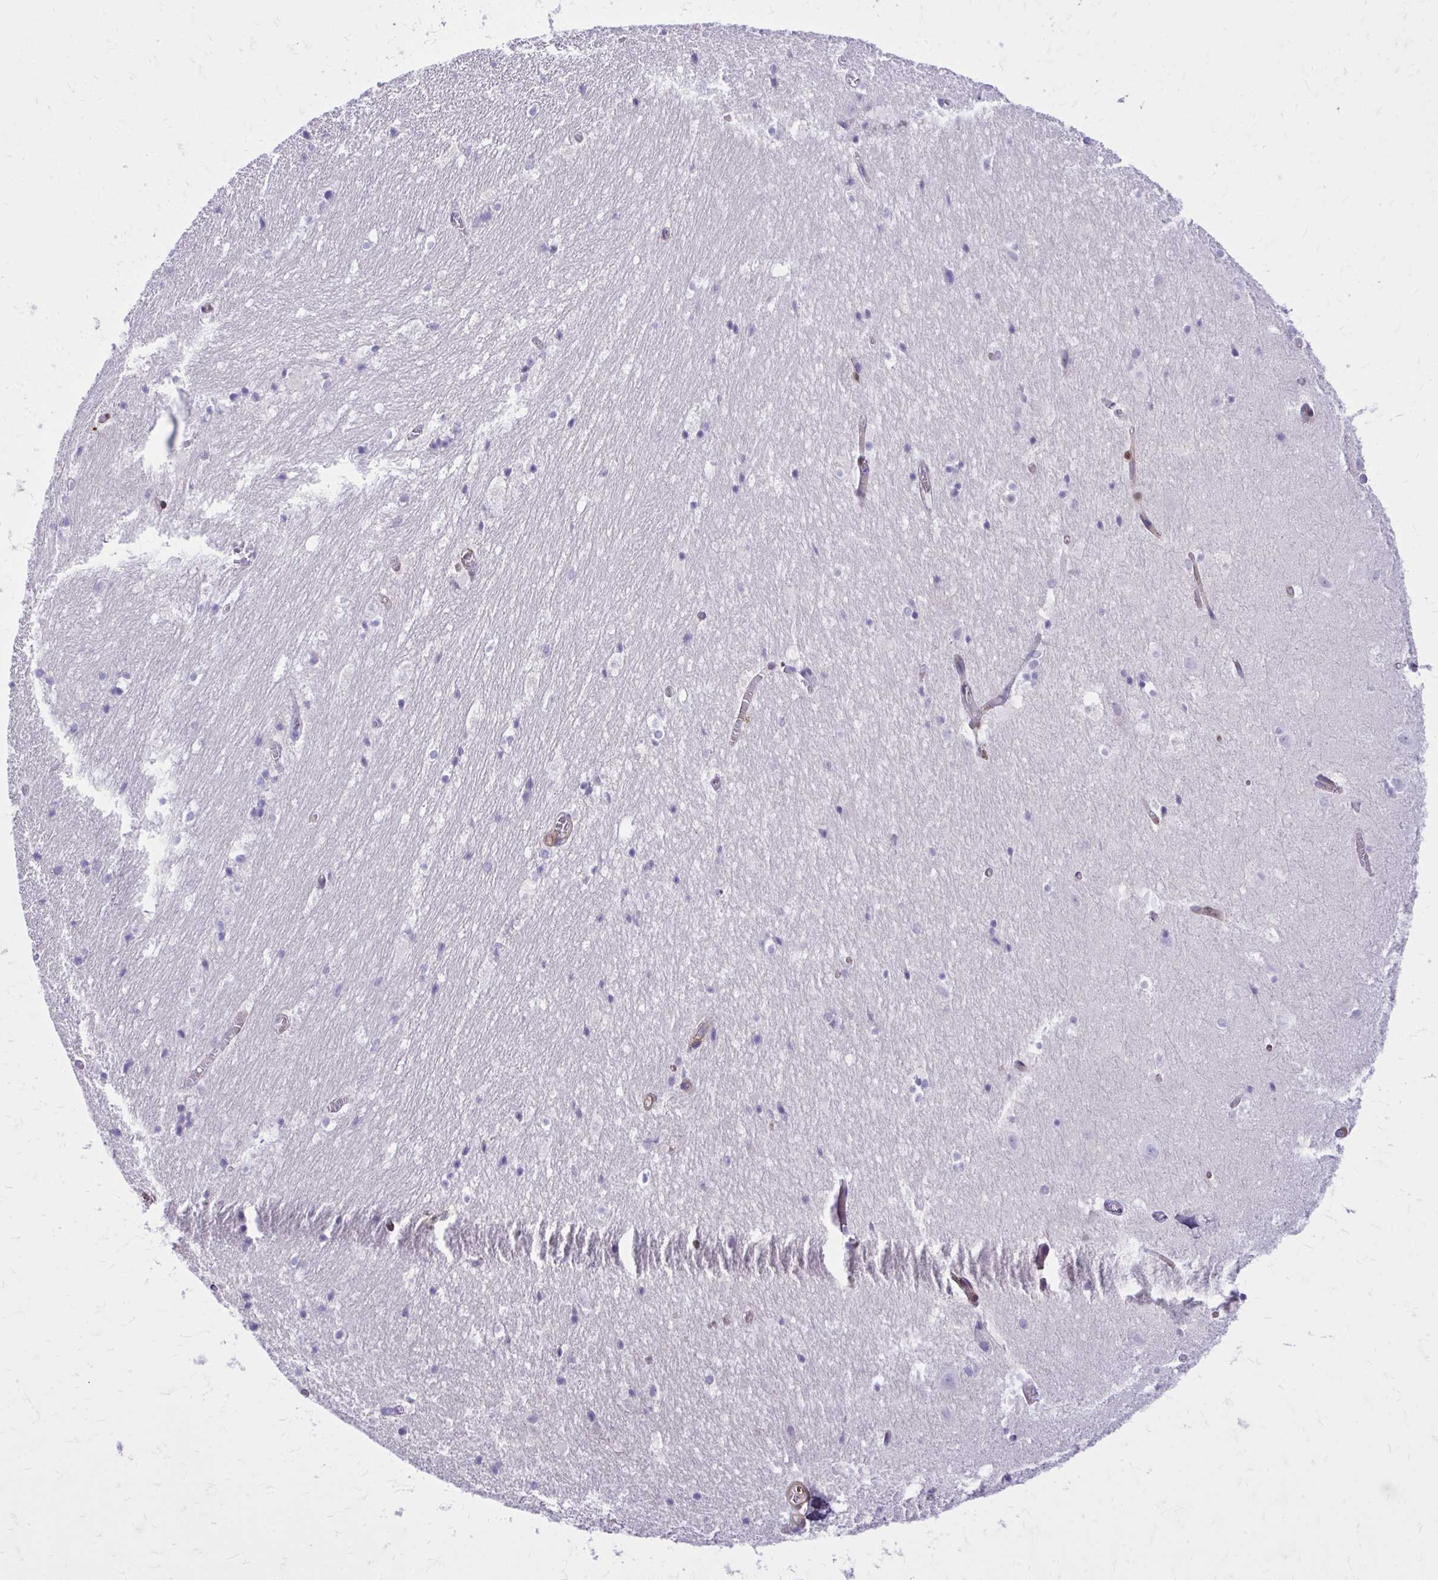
{"staining": {"intensity": "negative", "quantity": "none", "location": "none"}, "tissue": "hippocampus", "cell_type": "Glial cells", "image_type": "normal", "snomed": [{"axis": "morphology", "description": "Normal tissue, NOS"}, {"axis": "topography", "description": "Hippocampus"}], "caption": "Human hippocampus stained for a protein using immunohistochemistry displays no positivity in glial cells.", "gene": "ADAMTSL1", "patient": {"sex": "female", "age": 52}}